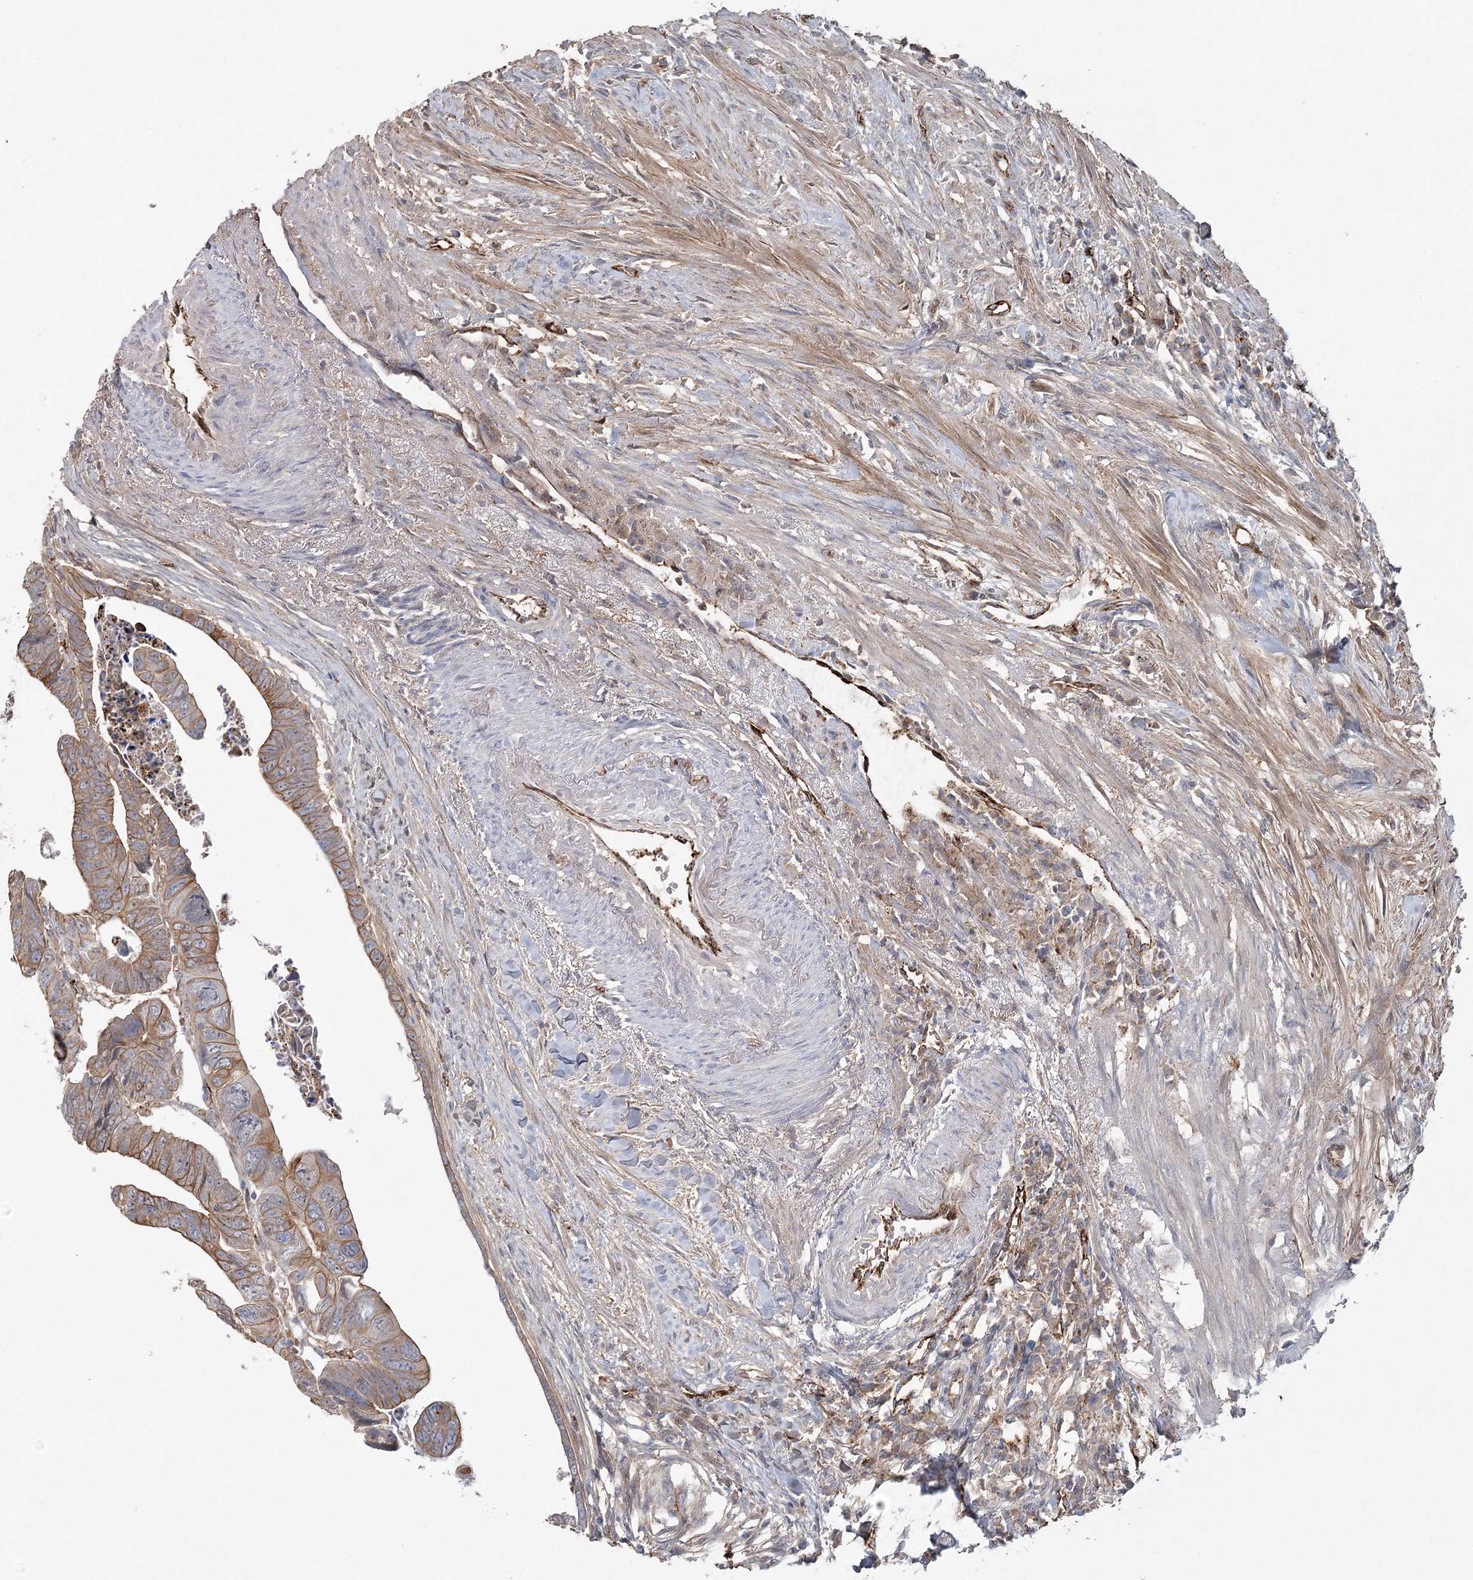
{"staining": {"intensity": "moderate", "quantity": ">75%", "location": "cytoplasmic/membranous"}, "tissue": "colorectal cancer", "cell_type": "Tumor cells", "image_type": "cancer", "snomed": [{"axis": "morphology", "description": "Adenocarcinoma, NOS"}, {"axis": "topography", "description": "Rectum"}], "caption": "Immunohistochemistry (IHC) image of colorectal adenocarcinoma stained for a protein (brown), which displays medium levels of moderate cytoplasmic/membranous positivity in approximately >75% of tumor cells.", "gene": "KBTBD4", "patient": {"sex": "female", "age": 65}}